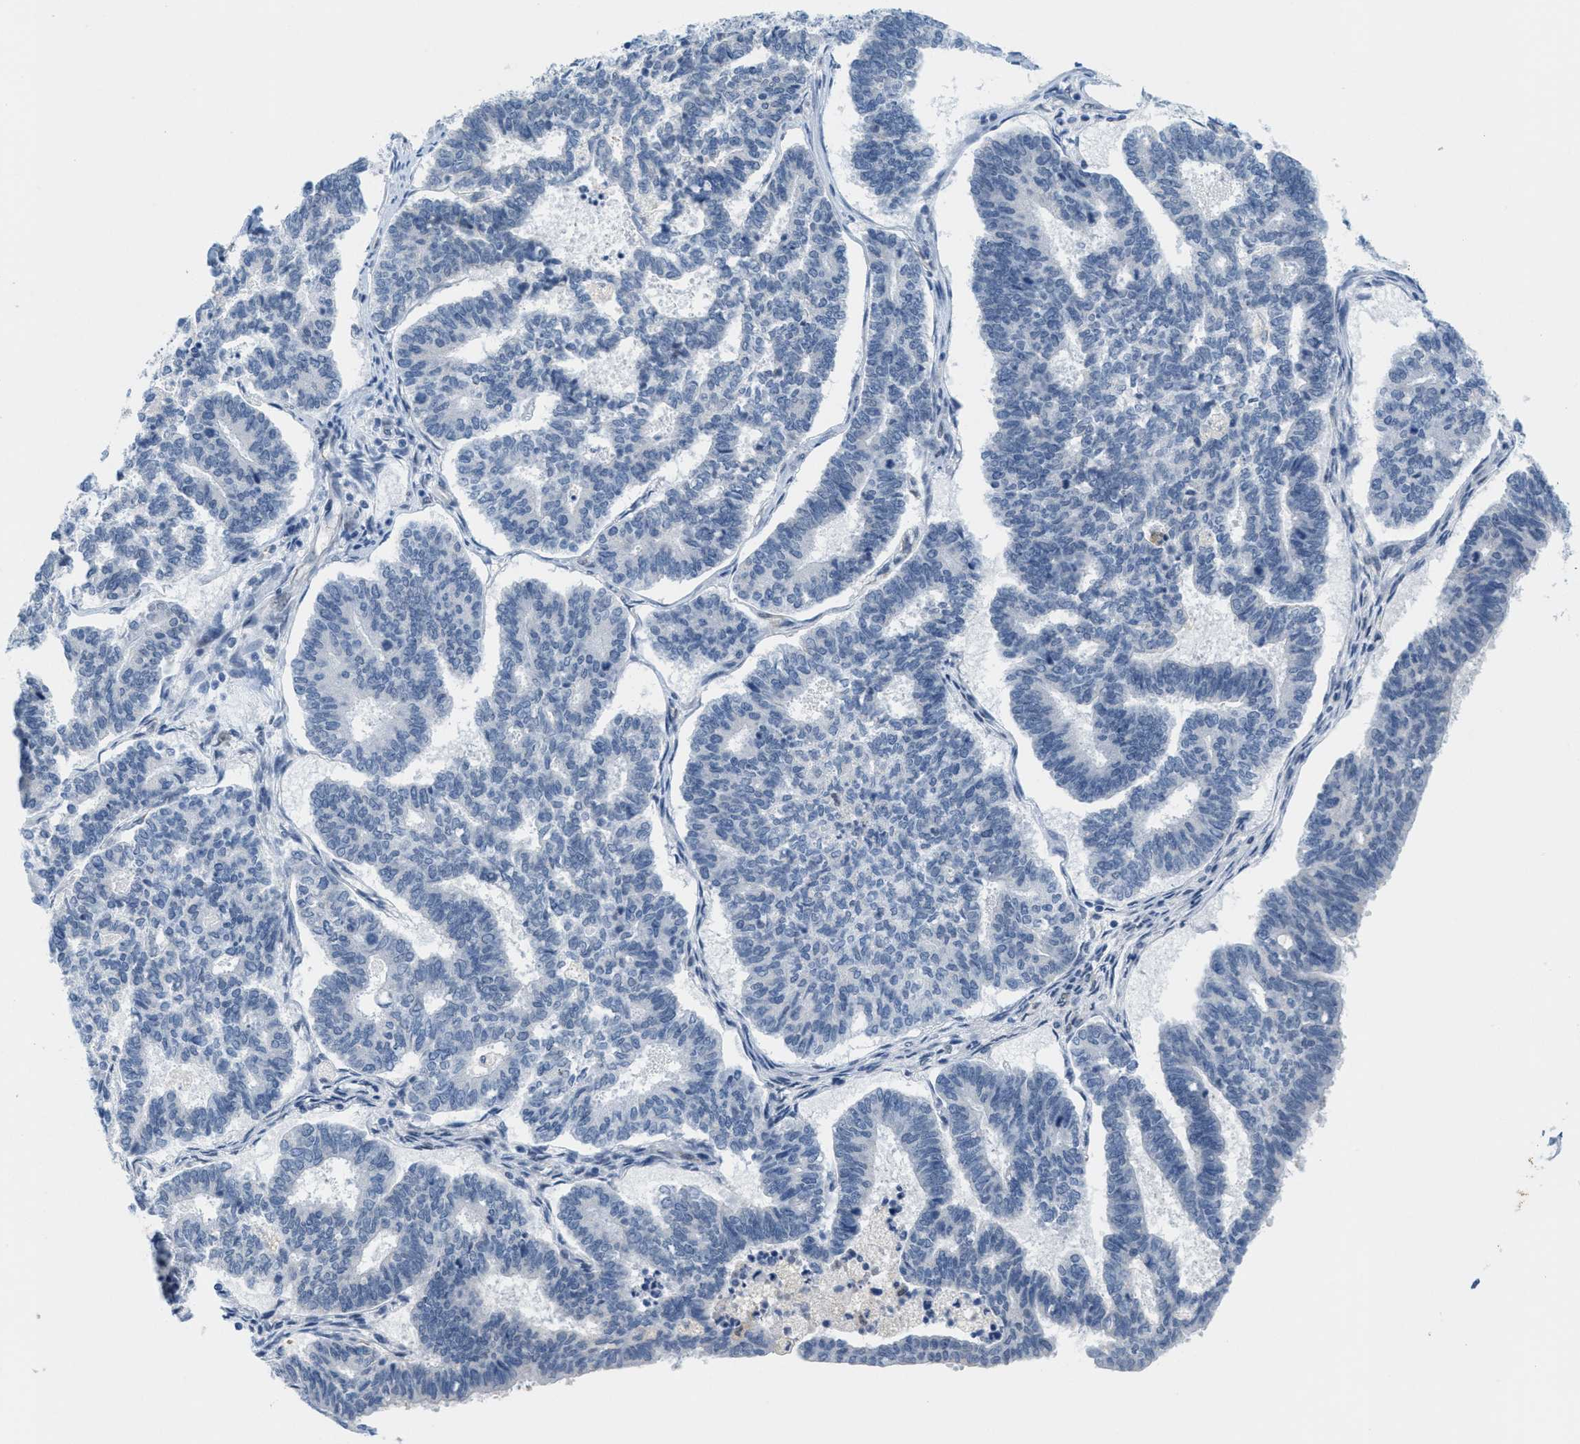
{"staining": {"intensity": "negative", "quantity": "none", "location": "none"}, "tissue": "endometrial cancer", "cell_type": "Tumor cells", "image_type": "cancer", "snomed": [{"axis": "morphology", "description": "Adenocarcinoma, NOS"}, {"axis": "topography", "description": "Endometrium"}], "caption": "DAB (3,3'-diaminobenzidine) immunohistochemical staining of endometrial cancer (adenocarcinoma) shows no significant positivity in tumor cells.", "gene": "HS3ST2", "patient": {"sex": "female", "age": 70}}